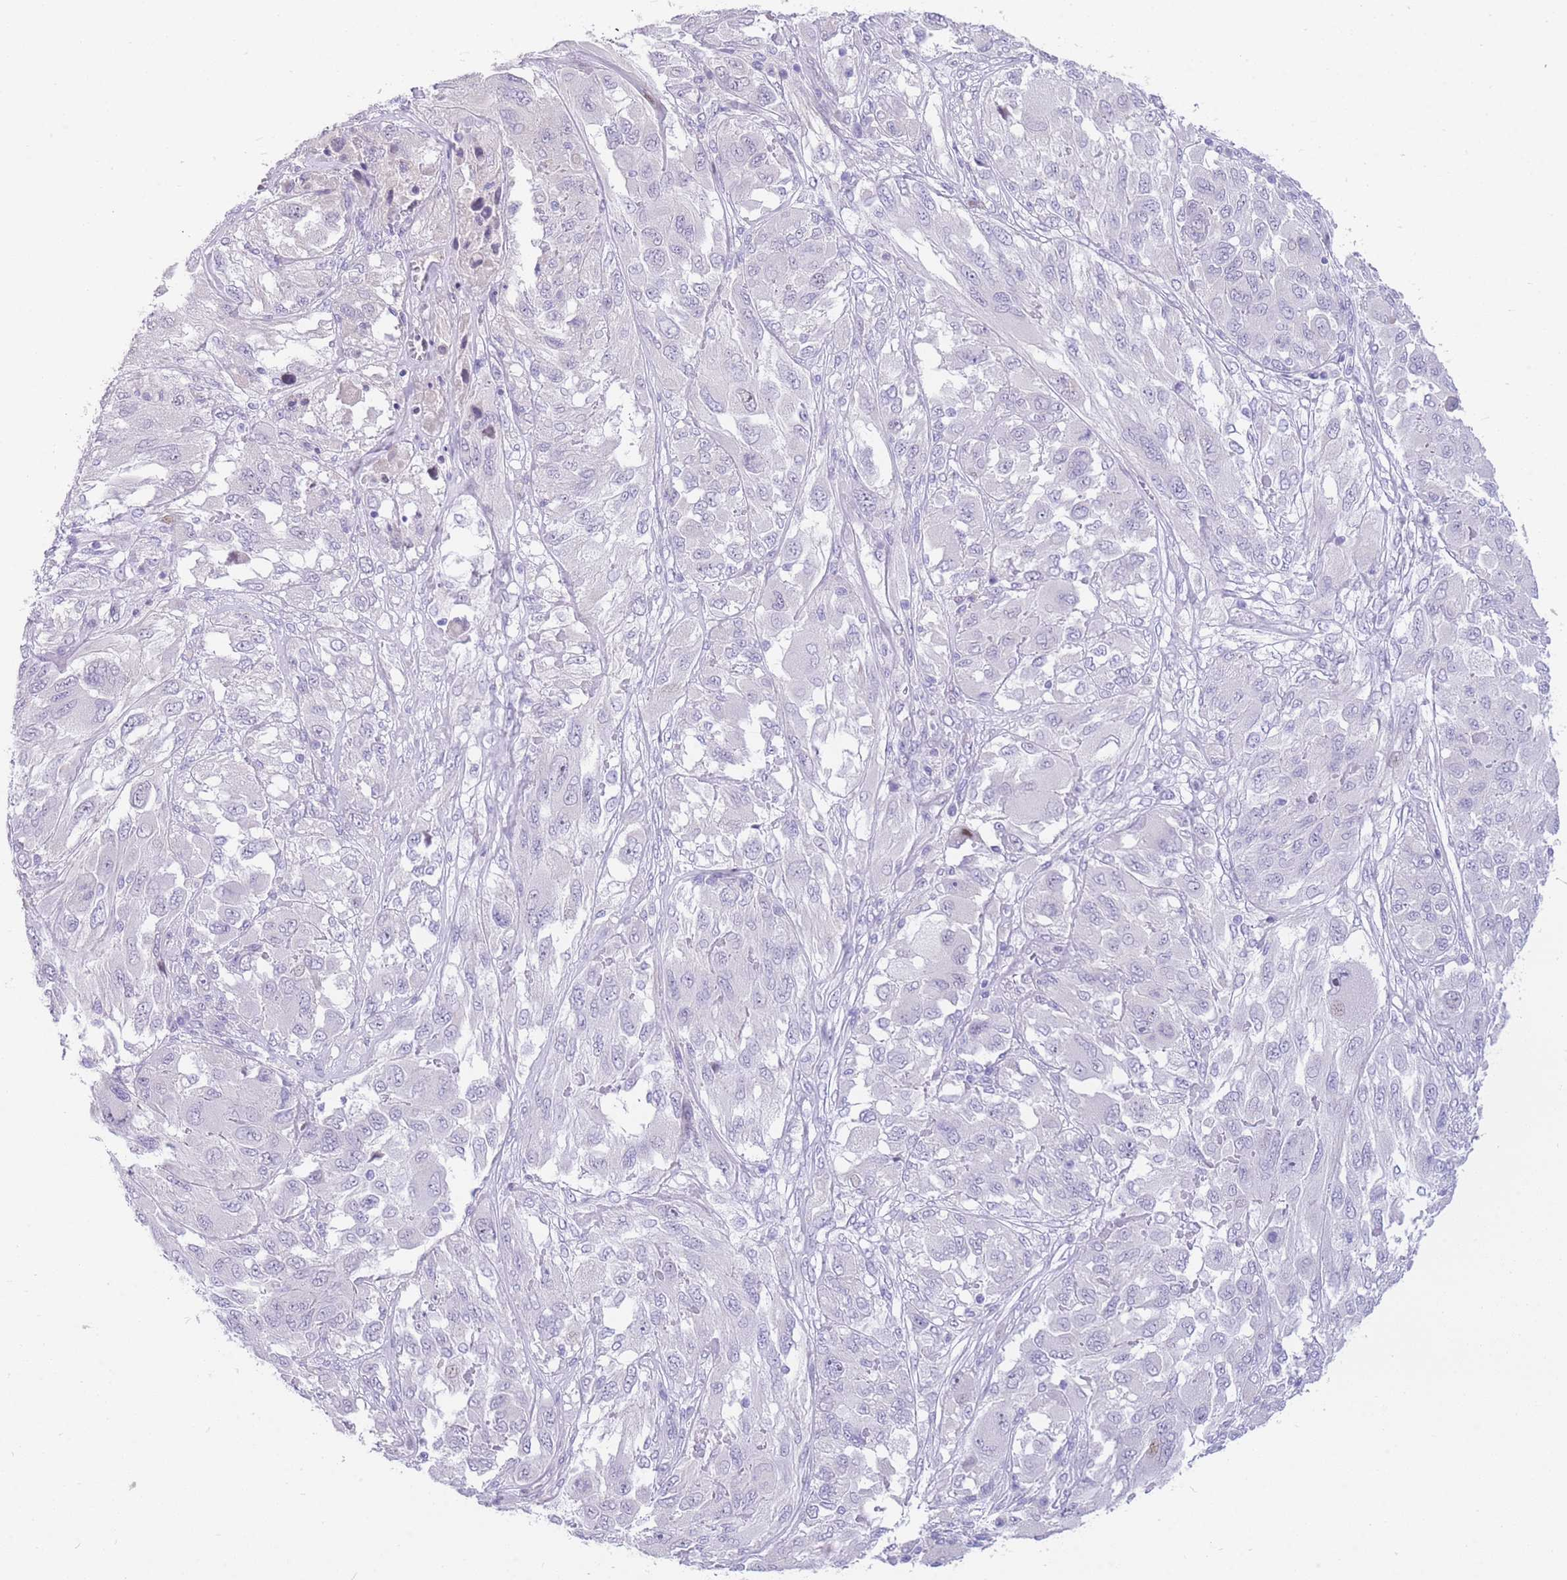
{"staining": {"intensity": "negative", "quantity": "none", "location": "none"}, "tissue": "melanoma", "cell_type": "Tumor cells", "image_type": "cancer", "snomed": [{"axis": "morphology", "description": "Malignant melanoma, NOS"}, {"axis": "topography", "description": "Skin"}], "caption": "Immunohistochemistry of human malignant melanoma reveals no staining in tumor cells.", "gene": "SHCBP1", "patient": {"sex": "female", "age": 91}}